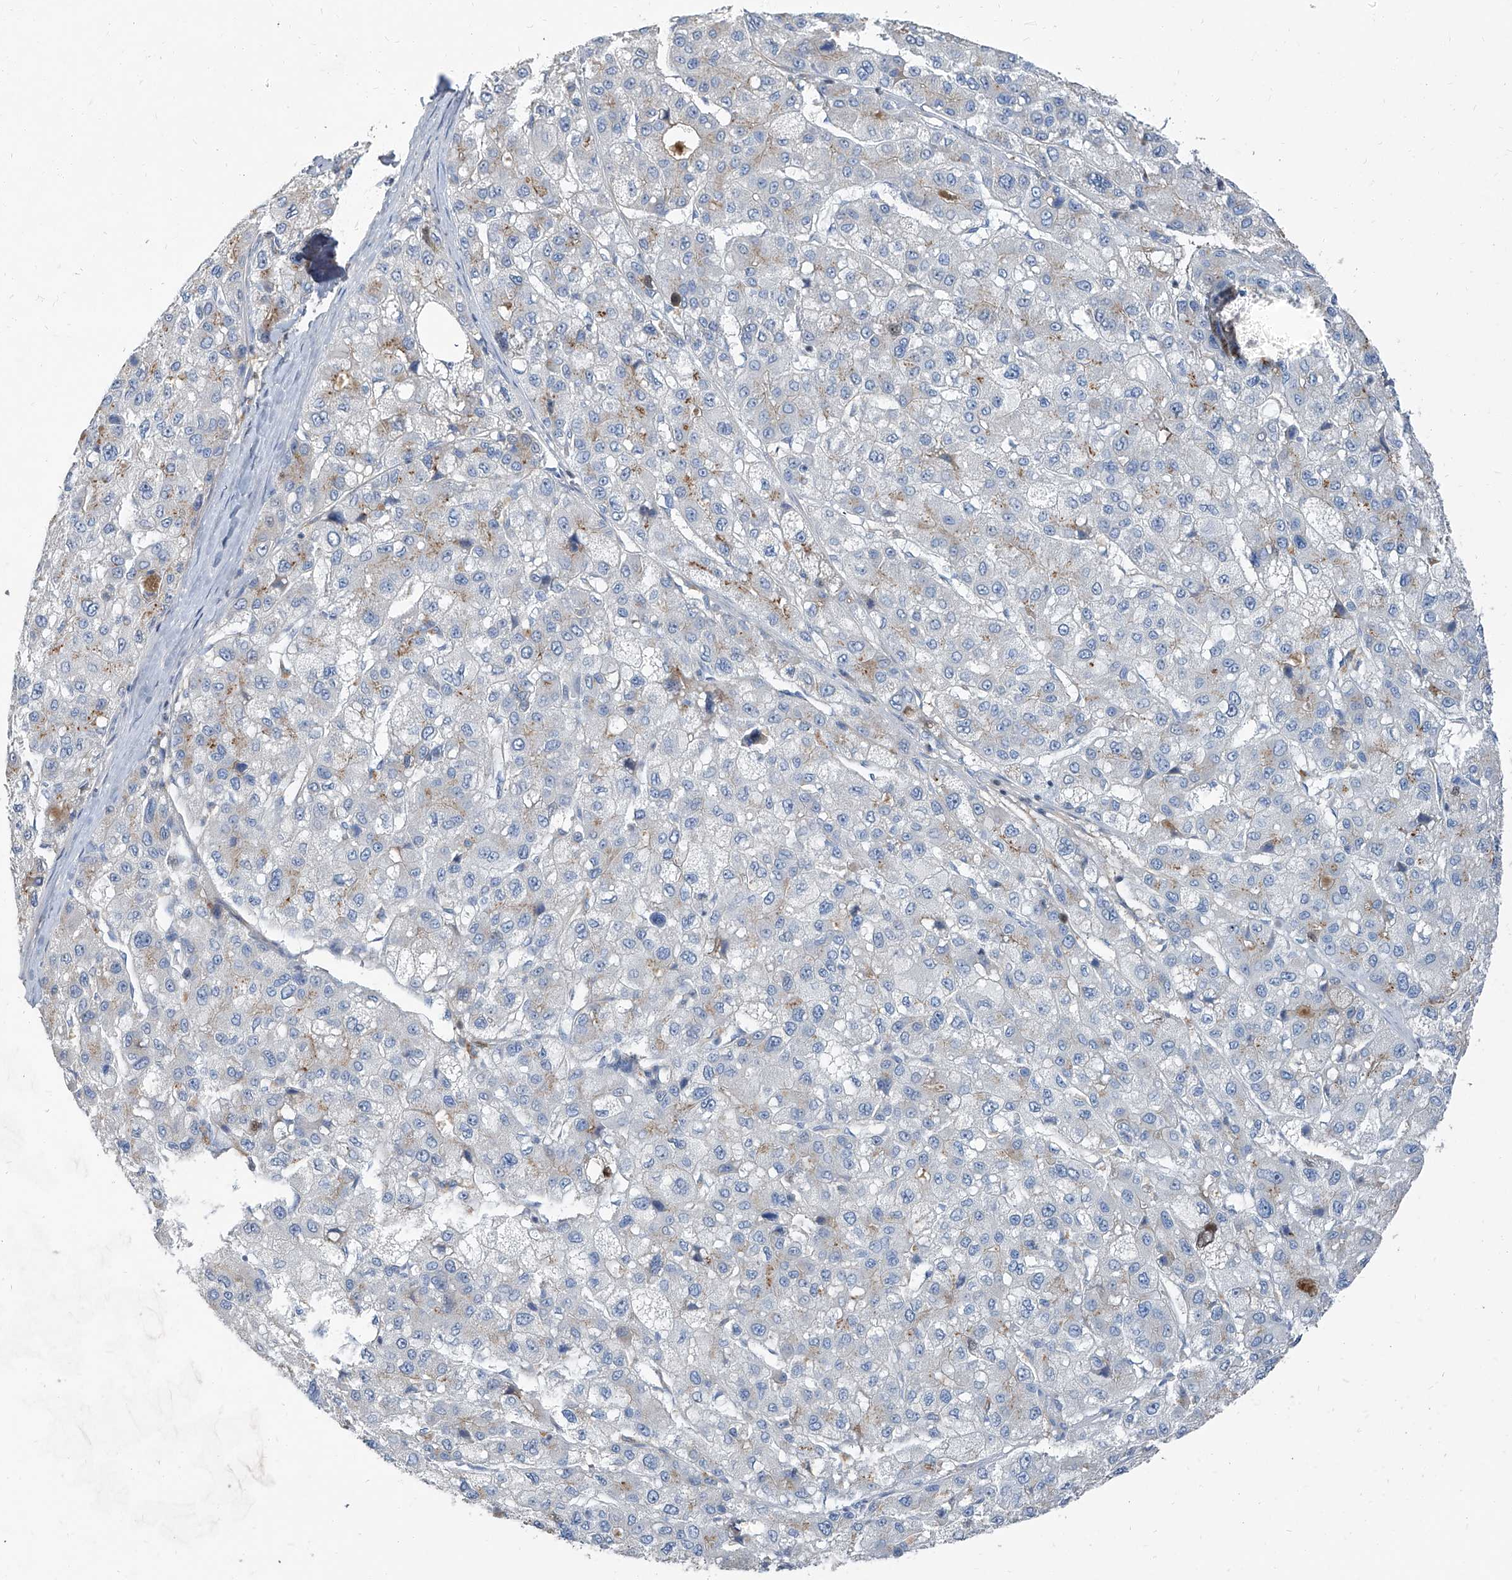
{"staining": {"intensity": "negative", "quantity": "none", "location": "none"}, "tissue": "liver cancer", "cell_type": "Tumor cells", "image_type": "cancer", "snomed": [{"axis": "morphology", "description": "Carcinoma, Hepatocellular, NOS"}, {"axis": "topography", "description": "Liver"}], "caption": "The image shows no significant expression in tumor cells of hepatocellular carcinoma (liver). (DAB immunohistochemistry visualized using brightfield microscopy, high magnification).", "gene": "HOXA3", "patient": {"sex": "male", "age": 80}}